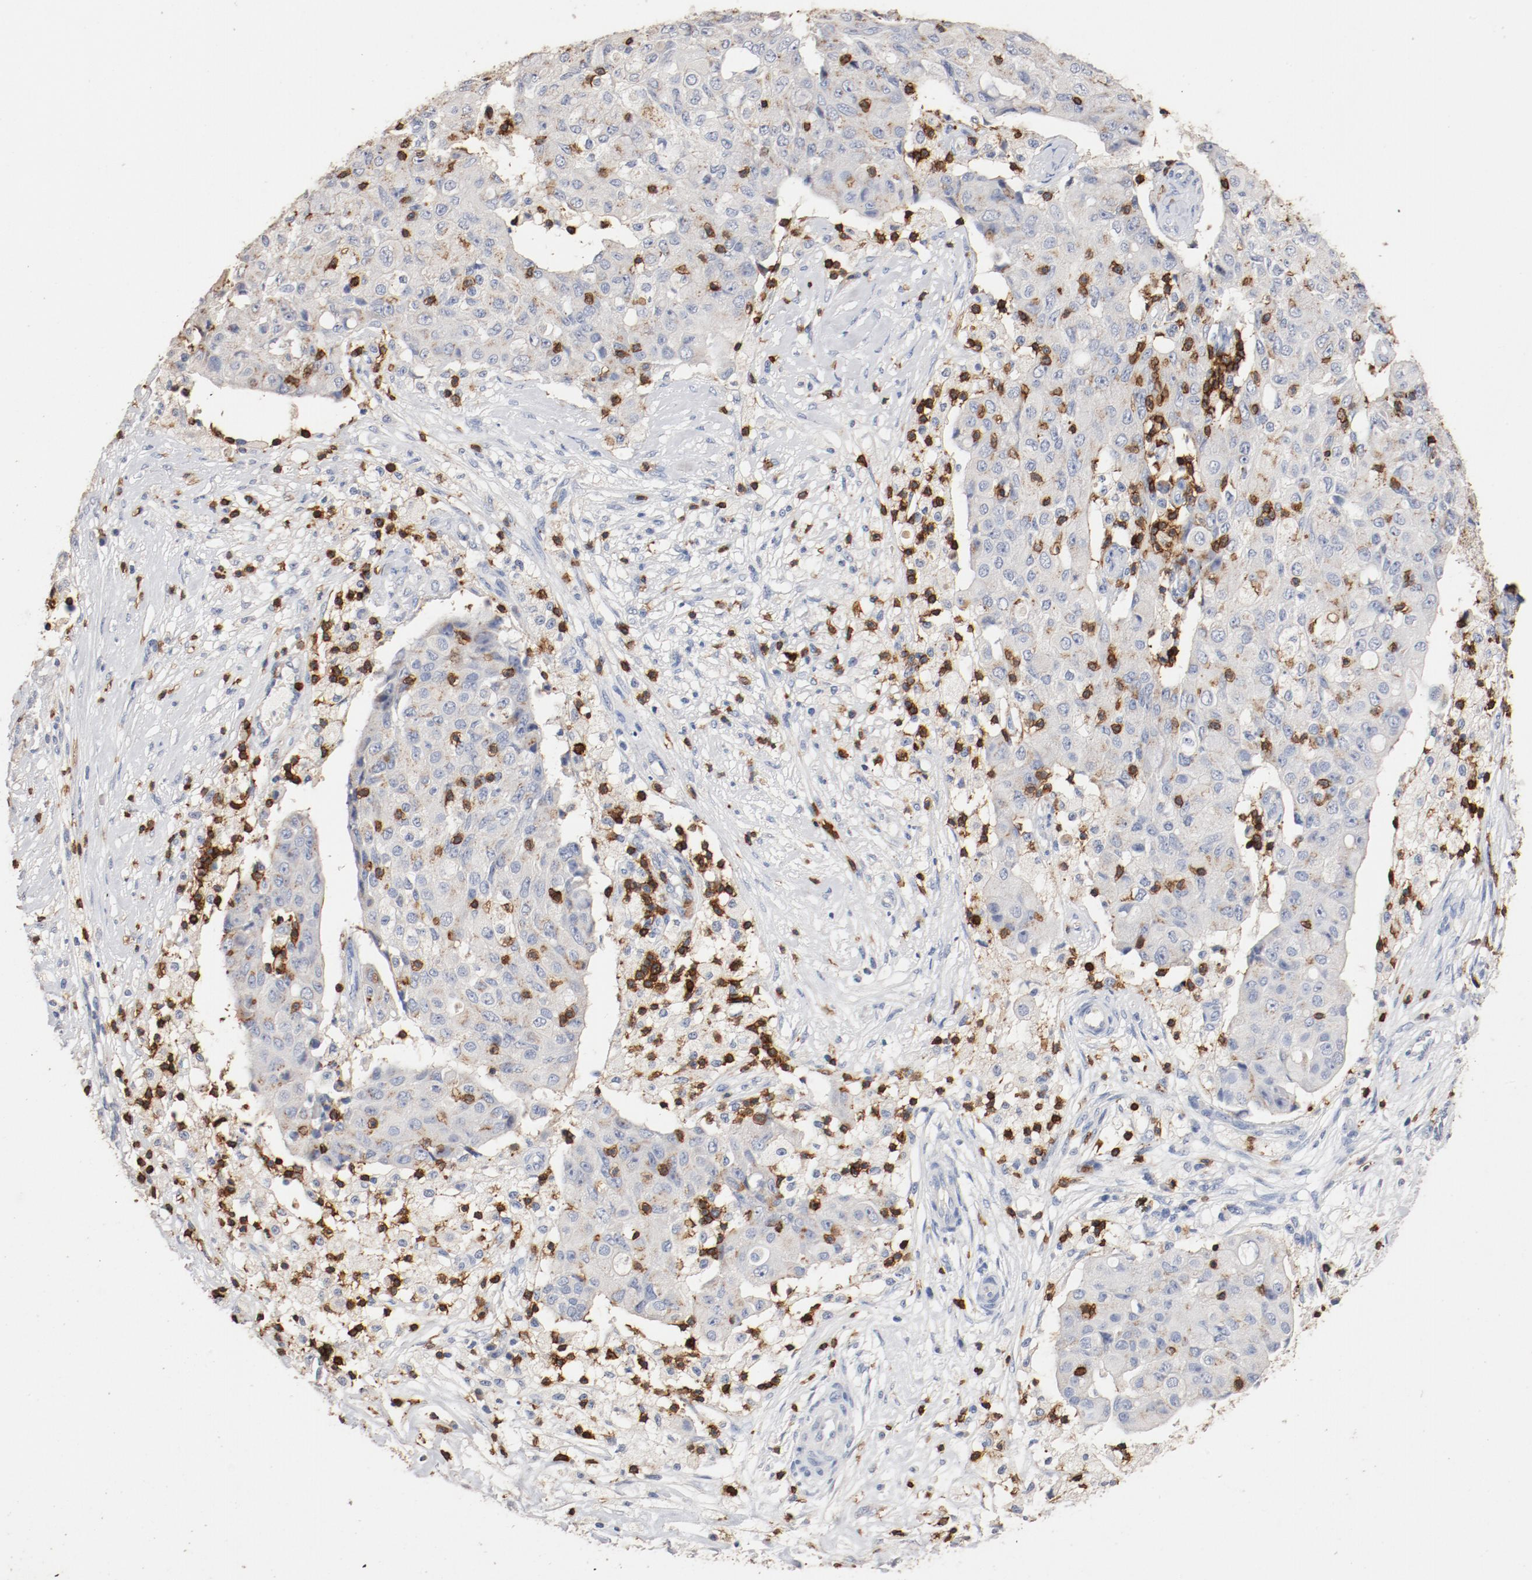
{"staining": {"intensity": "negative", "quantity": "none", "location": "none"}, "tissue": "ovarian cancer", "cell_type": "Tumor cells", "image_type": "cancer", "snomed": [{"axis": "morphology", "description": "Carcinoma, endometroid"}, {"axis": "topography", "description": "Ovary"}], "caption": "An IHC histopathology image of ovarian cancer (endometroid carcinoma) is shown. There is no staining in tumor cells of ovarian cancer (endometroid carcinoma).", "gene": "CD247", "patient": {"sex": "female", "age": 42}}